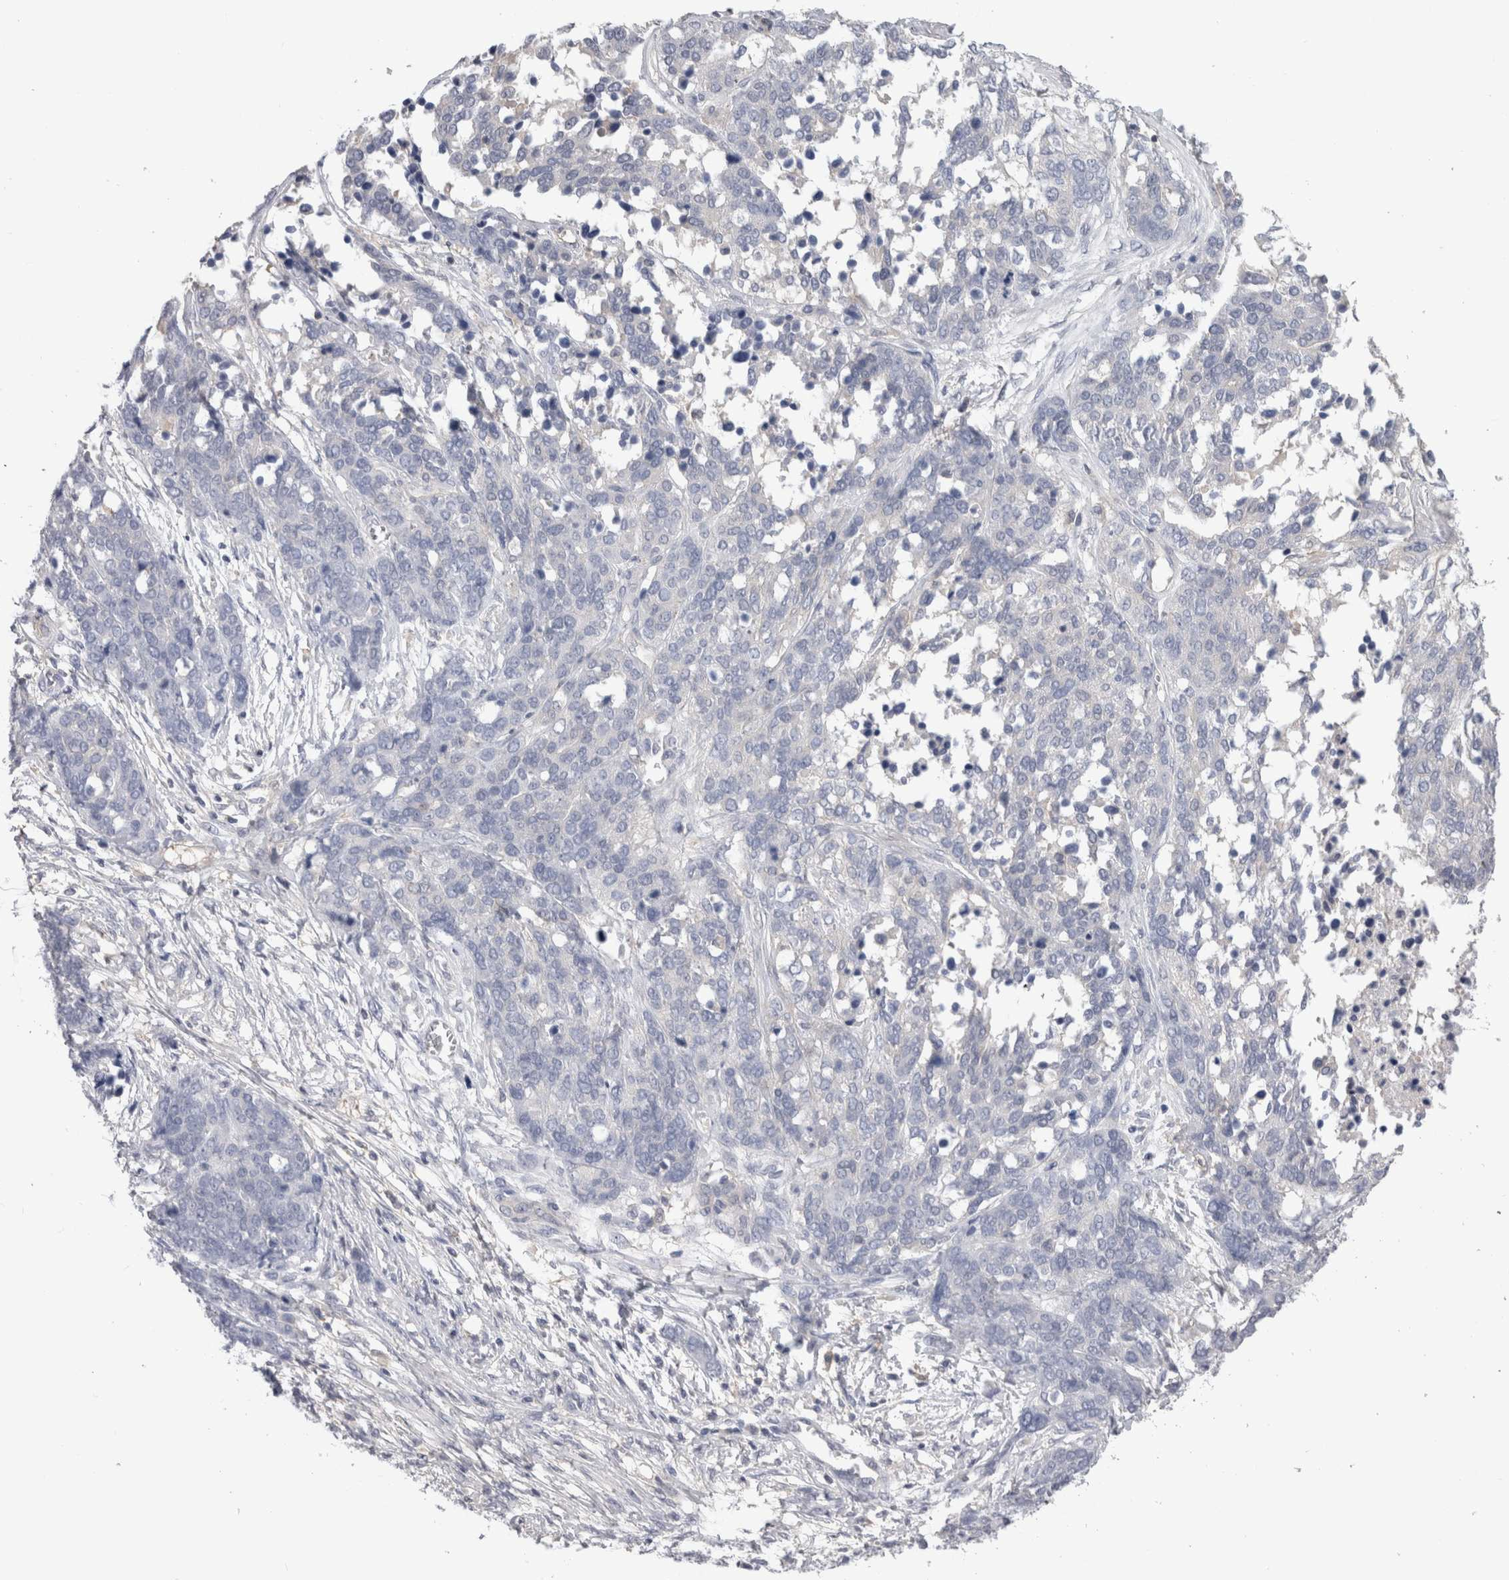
{"staining": {"intensity": "negative", "quantity": "none", "location": "none"}, "tissue": "ovarian cancer", "cell_type": "Tumor cells", "image_type": "cancer", "snomed": [{"axis": "morphology", "description": "Cystadenocarcinoma, serous, NOS"}, {"axis": "topography", "description": "Ovary"}], "caption": "Ovarian cancer stained for a protein using immunohistochemistry (IHC) exhibits no staining tumor cells.", "gene": "SCRN1", "patient": {"sex": "female", "age": 44}}